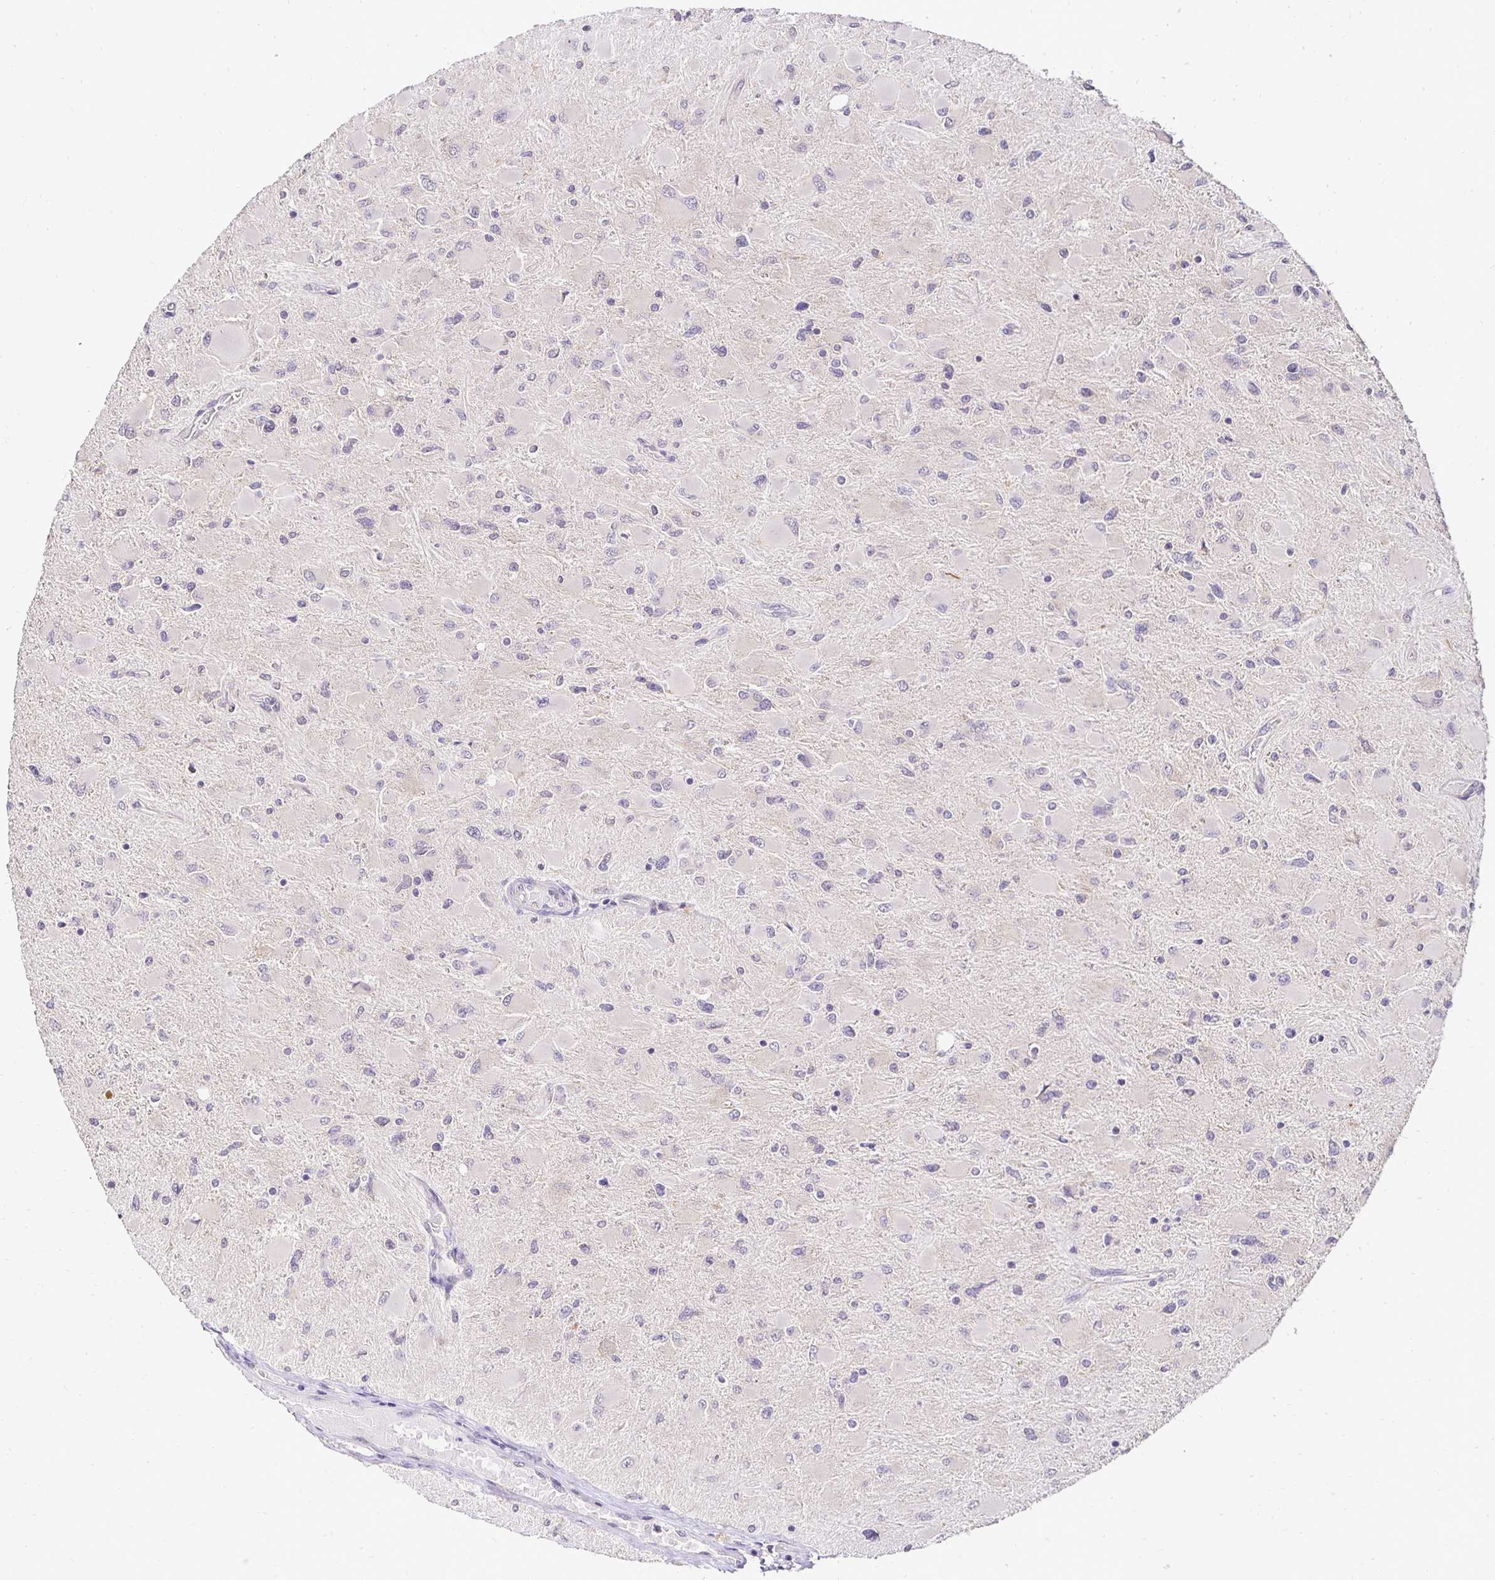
{"staining": {"intensity": "negative", "quantity": "none", "location": "none"}, "tissue": "glioma", "cell_type": "Tumor cells", "image_type": "cancer", "snomed": [{"axis": "morphology", "description": "Glioma, malignant, High grade"}, {"axis": "topography", "description": "Cerebral cortex"}], "caption": "An image of human malignant high-grade glioma is negative for staining in tumor cells.", "gene": "RHEBL1", "patient": {"sex": "female", "age": 36}}